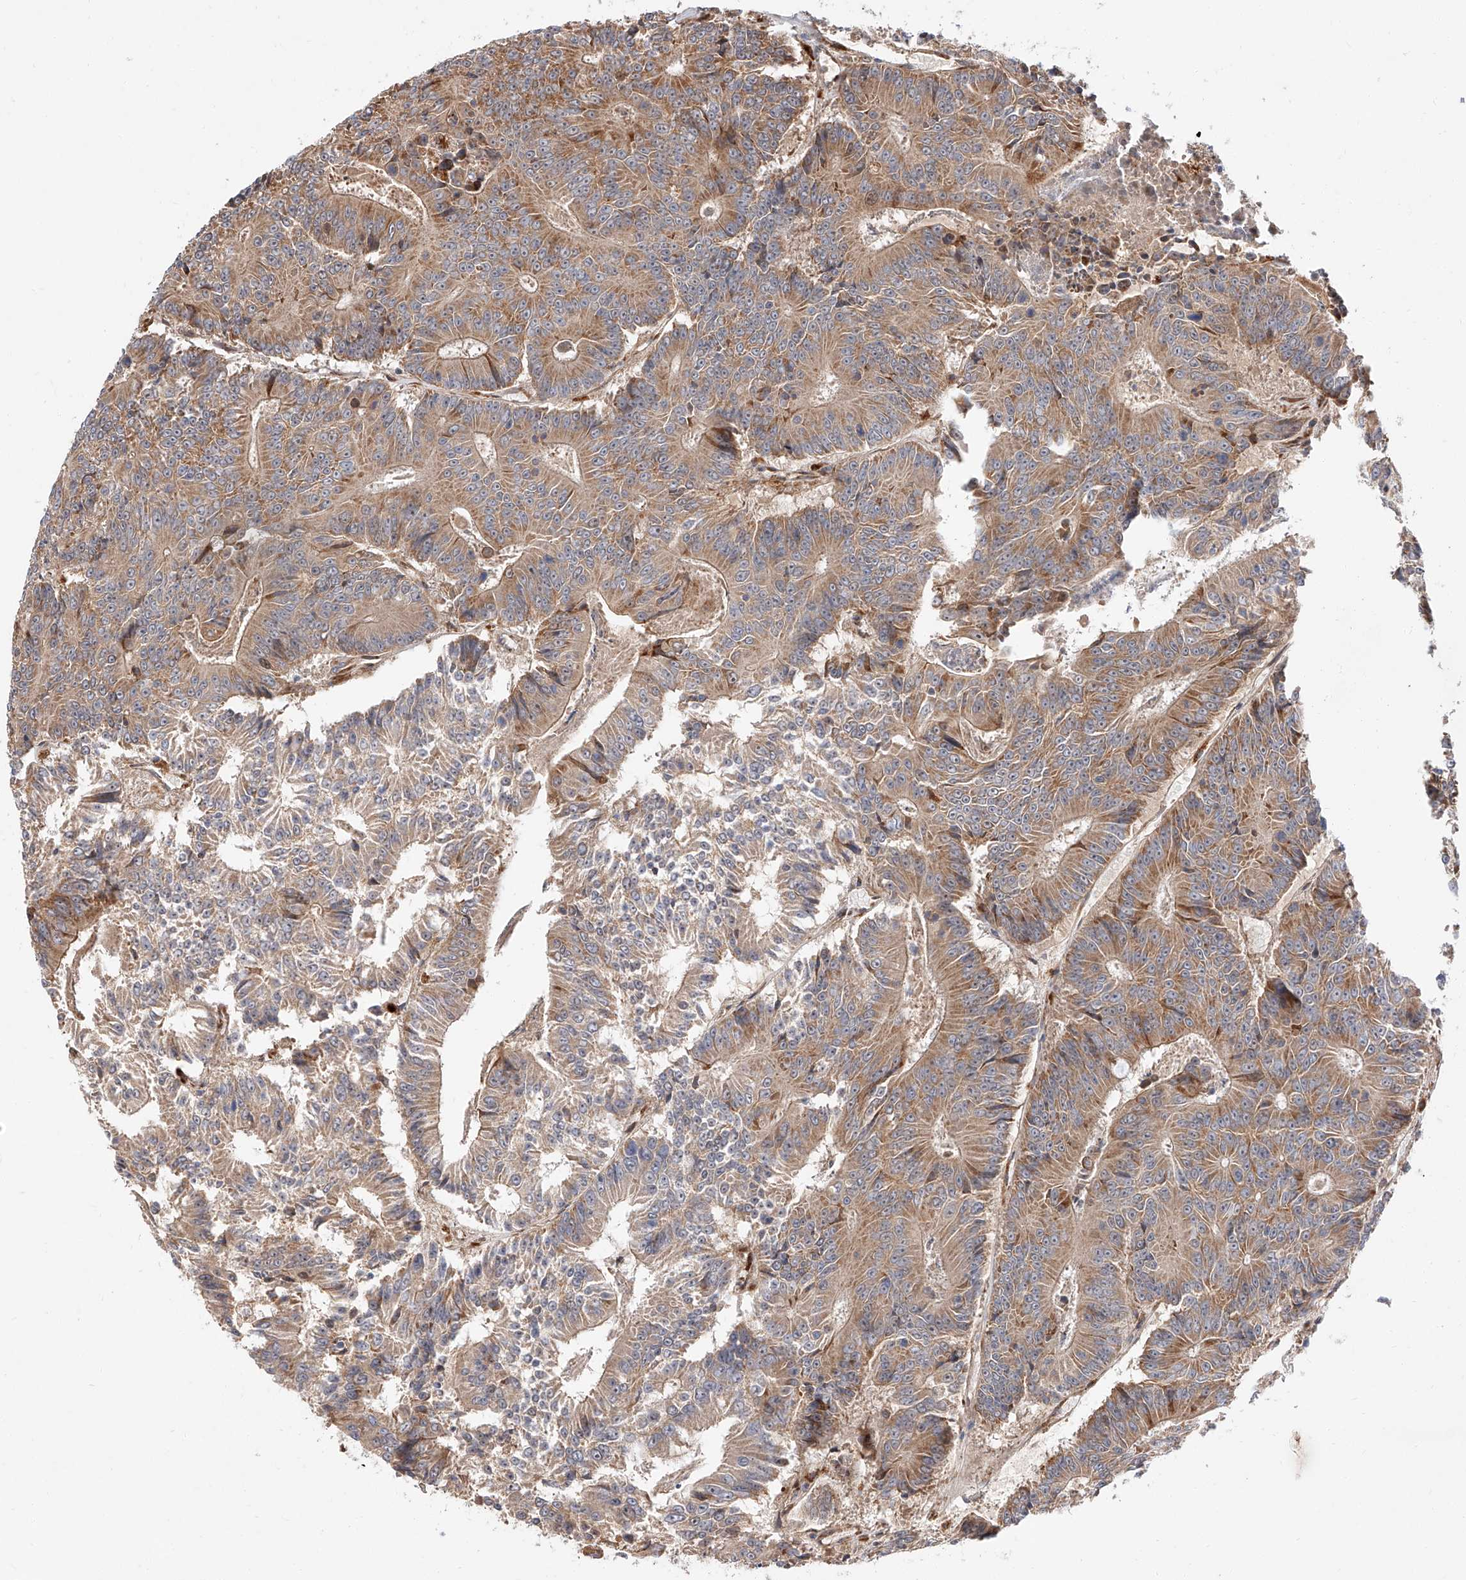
{"staining": {"intensity": "moderate", "quantity": ">75%", "location": "cytoplasmic/membranous"}, "tissue": "colorectal cancer", "cell_type": "Tumor cells", "image_type": "cancer", "snomed": [{"axis": "morphology", "description": "Adenocarcinoma, NOS"}, {"axis": "topography", "description": "Colon"}], "caption": "The image reveals immunohistochemical staining of adenocarcinoma (colorectal). There is moderate cytoplasmic/membranous expression is identified in approximately >75% of tumor cells.", "gene": "DIRAS3", "patient": {"sex": "male", "age": 83}}